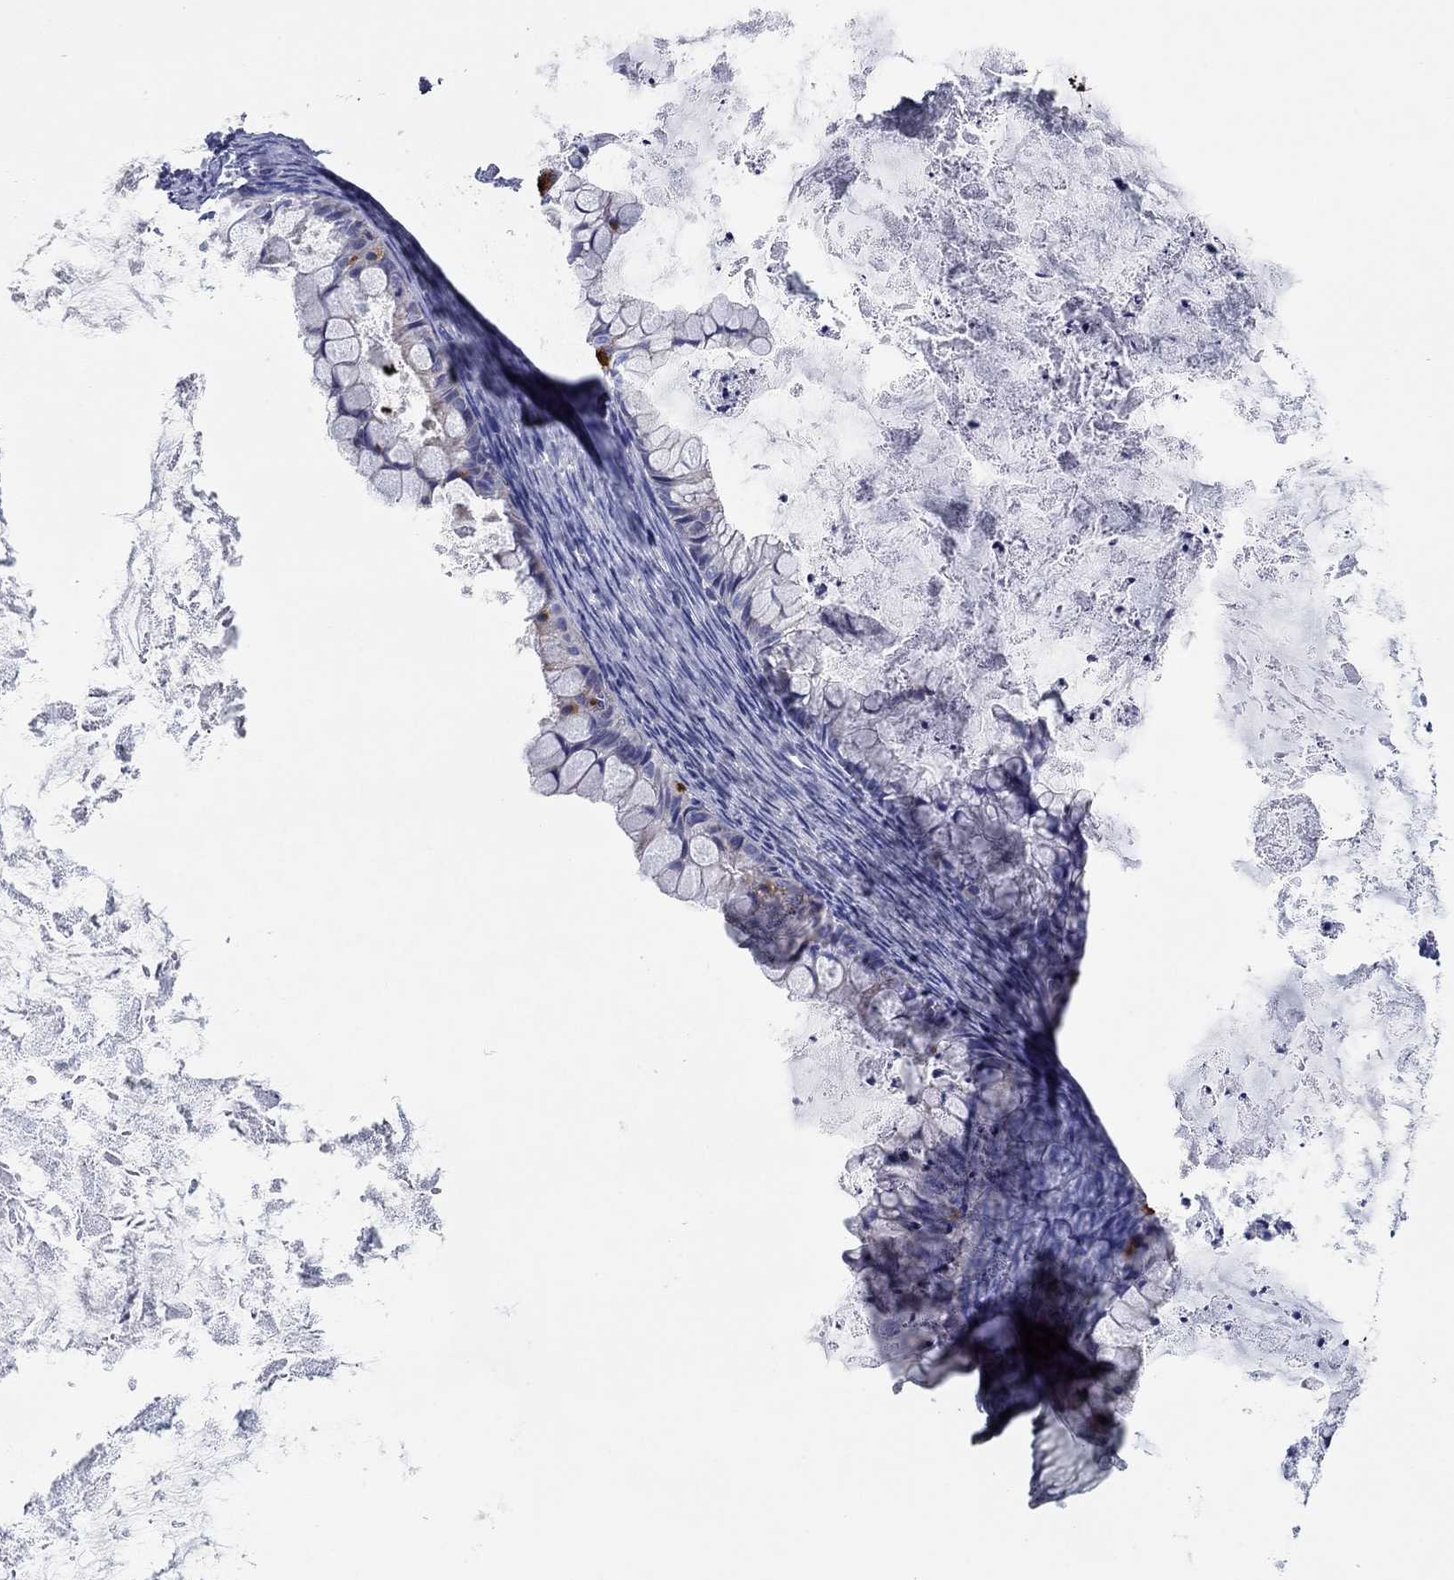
{"staining": {"intensity": "negative", "quantity": "none", "location": "none"}, "tissue": "ovarian cancer", "cell_type": "Tumor cells", "image_type": "cancer", "snomed": [{"axis": "morphology", "description": "Cystadenocarcinoma, mucinous, NOS"}, {"axis": "topography", "description": "Ovary"}], "caption": "Immunohistochemical staining of mucinous cystadenocarcinoma (ovarian) reveals no significant expression in tumor cells.", "gene": "CHI3L2", "patient": {"sex": "female", "age": 35}}